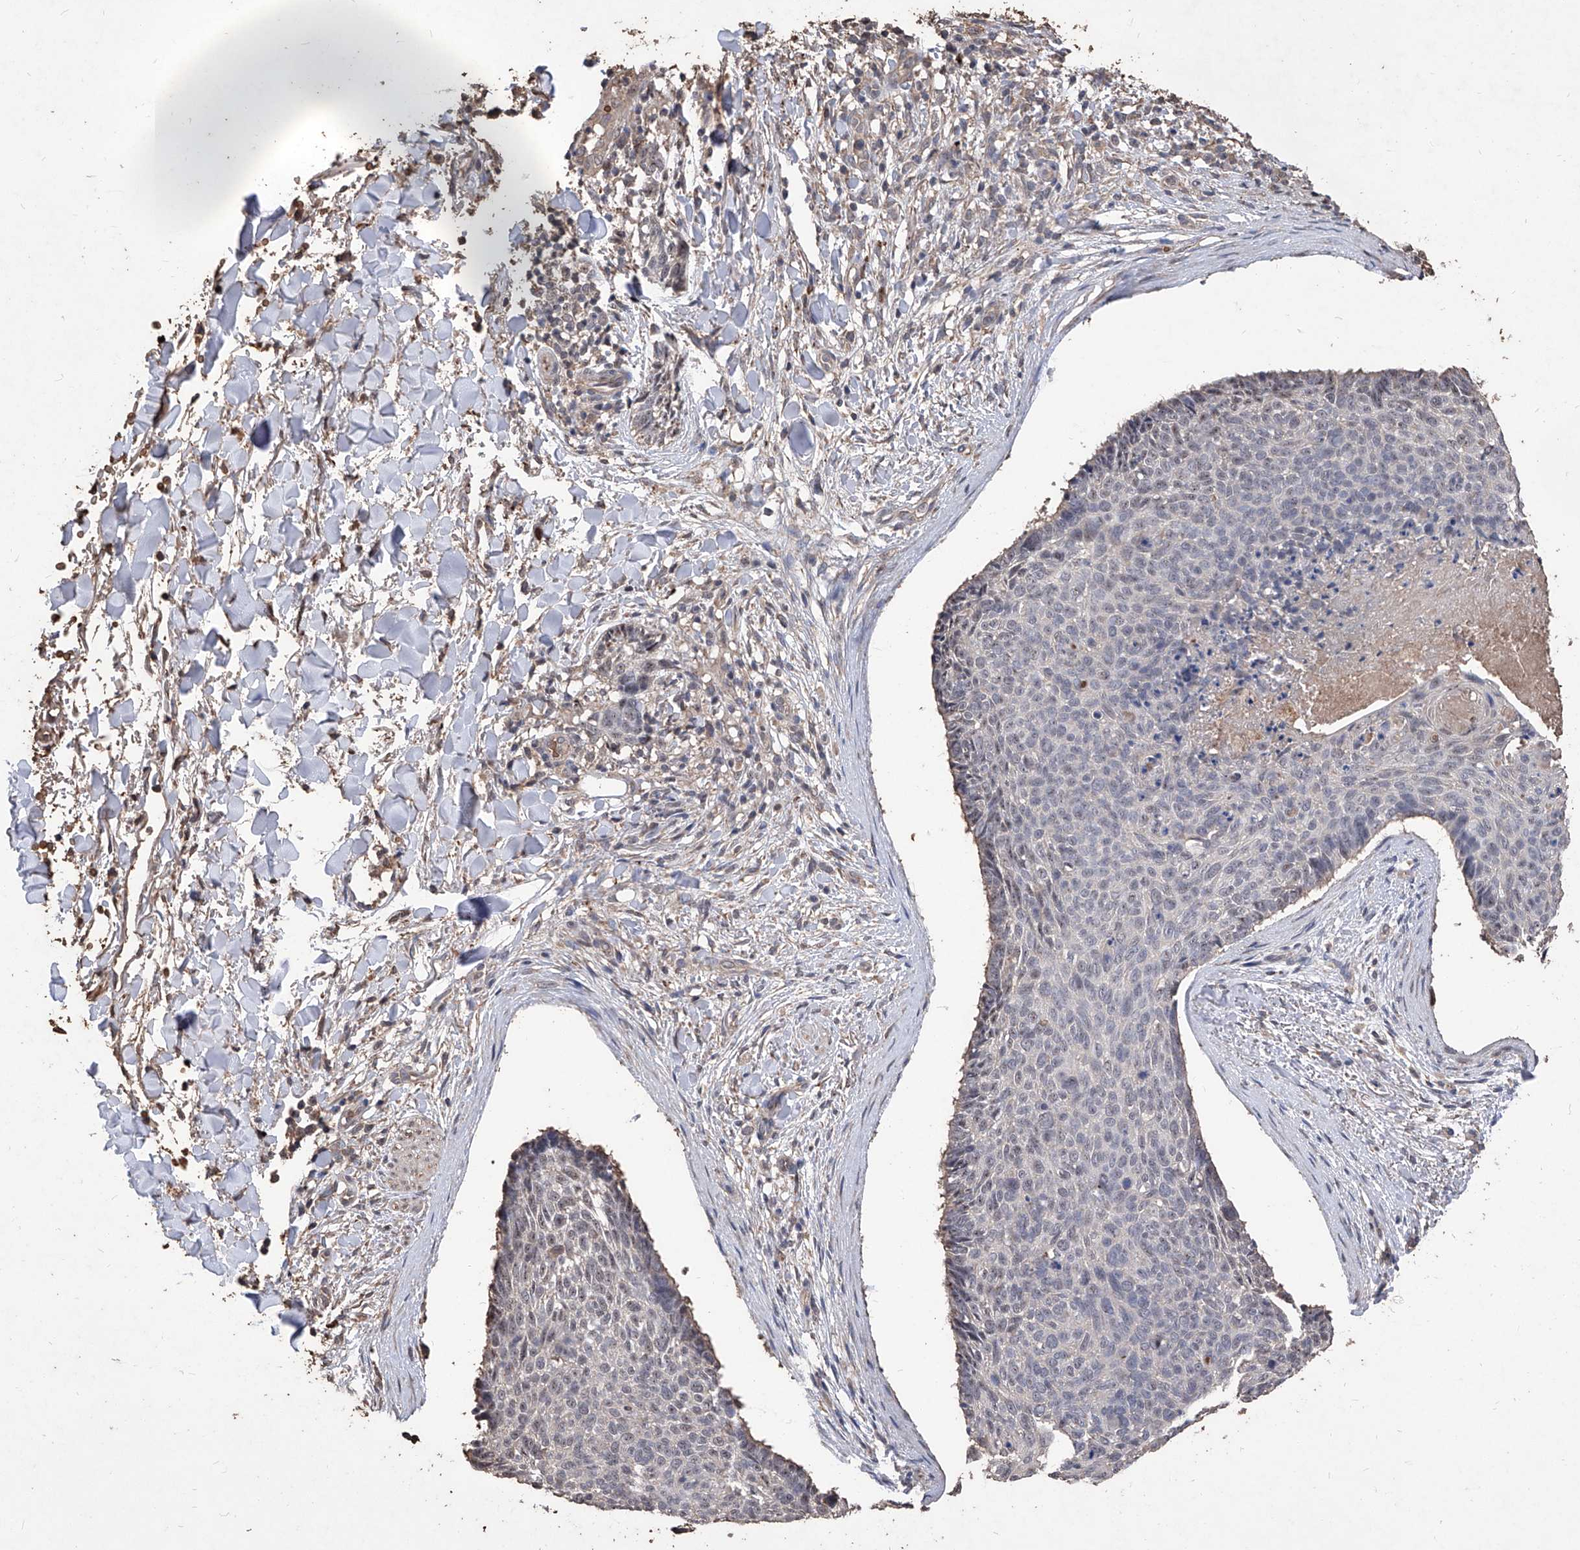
{"staining": {"intensity": "negative", "quantity": "none", "location": "none"}, "tissue": "skin cancer", "cell_type": "Tumor cells", "image_type": "cancer", "snomed": [{"axis": "morphology", "description": "Normal tissue, NOS"}, {"axis": "morphology", "description": "Basal cell carcinoma"}, {"axis": "topography", "description": "Skin"}], "caption": "DAB immunohistochemical staining of human basal cell carcinoma (skin) shows no significant staining in tumor cells. Brightfield microscopy of IHC stained with DAB (3,3'-diaminobenzidine) (brown) and hematoxylin (blue), captured at high magnification.", "gene": "EML1", "patient": {"sex": "female", "age": 56}}